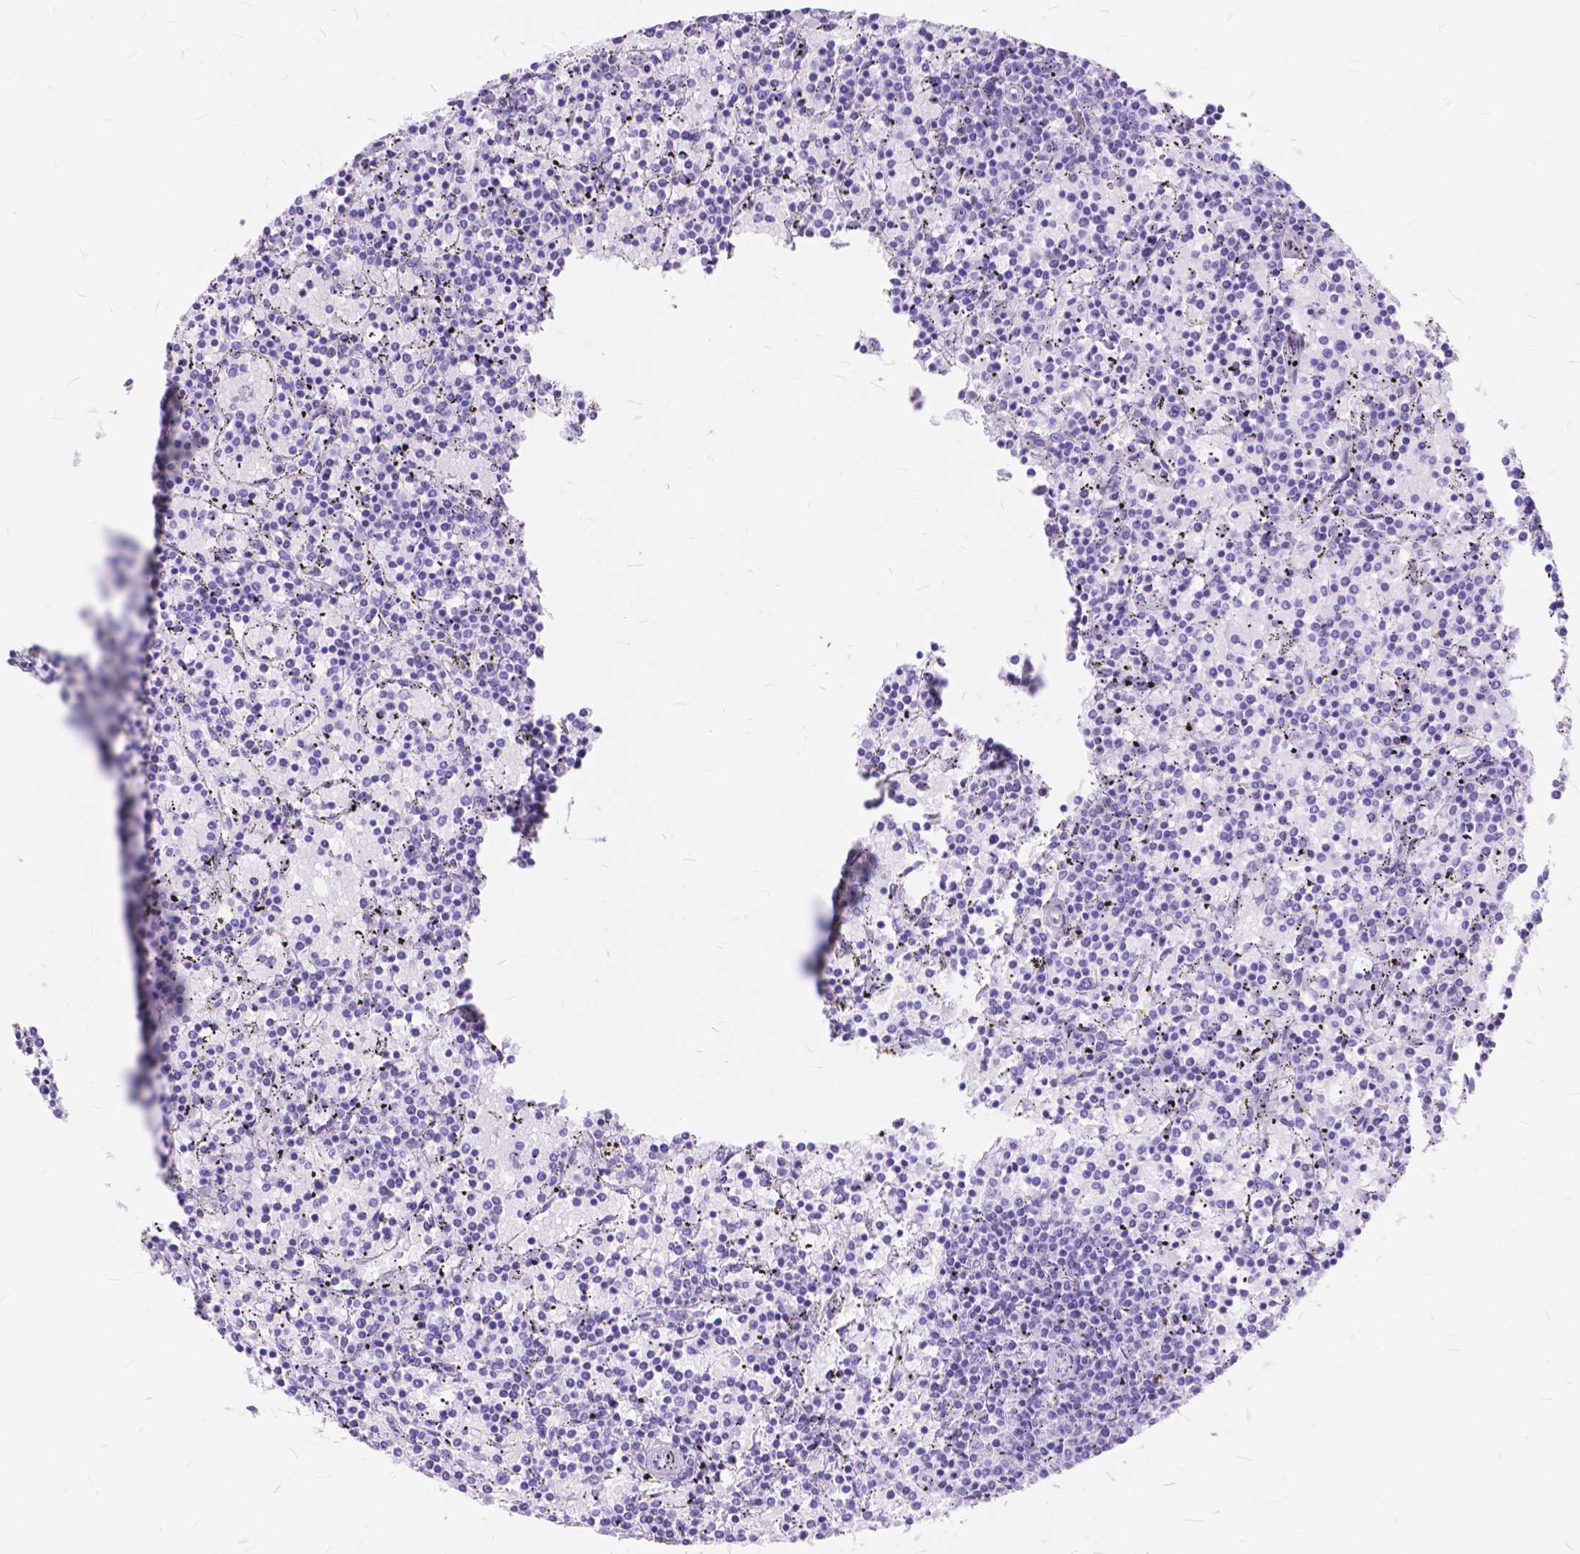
{"staining": {"intensity": "negative", "quantity": "none", "location": "none"}, "tissue": "lymphoma", "cell_type": "Tumor cells", "image_type": "cancer", "snomed": [{"axis": "morphology", "description": "Malignant lymphoma, non-Hodgkin's type, Low grade"}, {"axis": "topography", "description": "Spleen"}], "caption": "Immunohistochemistry (IHC) of malignant lymphoma, non-Hodgkin's type (low-grade) exhibits no positivity in tumor cells.", "gene": "FOXL2", "patient": {"sex": "female", "age": 77}}